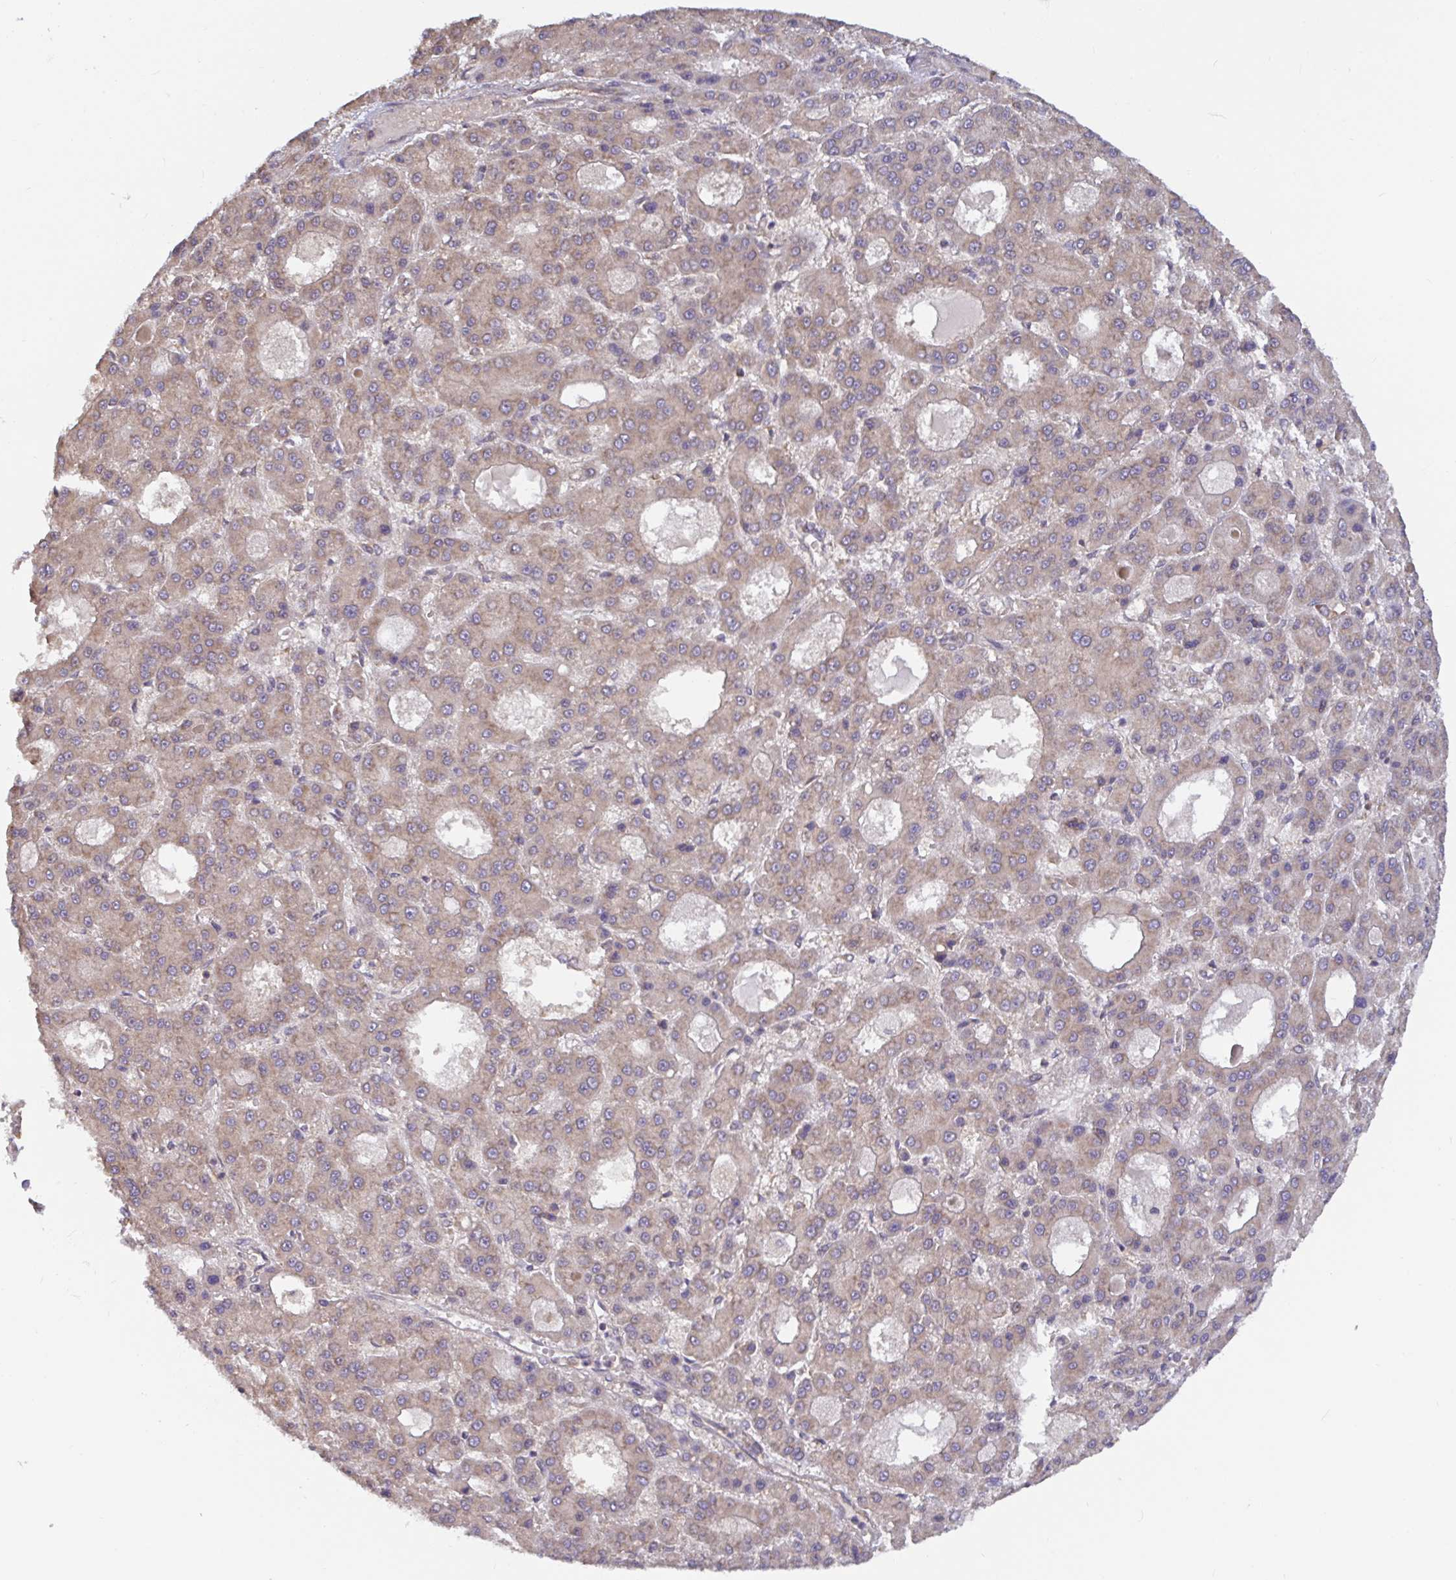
{"staining": {"intensity": "weak", "quantity": ">75%", "location": "cytoplasmic/membranous"}, "tissue": "liver cancer", "cell_type": "Tumor cells", "image_type": "cancer", "snomed": [{"axis": "morphology", "description": "Carcinoma, Hepatocellular, NOS"}, {"axis": "topography", "description": "Liver"}], "caption": "Human liver hepatocellular carcinoma stained with a protein marker reveals weak staining in tumor cells.", "gene": "LARP1", "patient": {"sex": "male", "age": 70}}